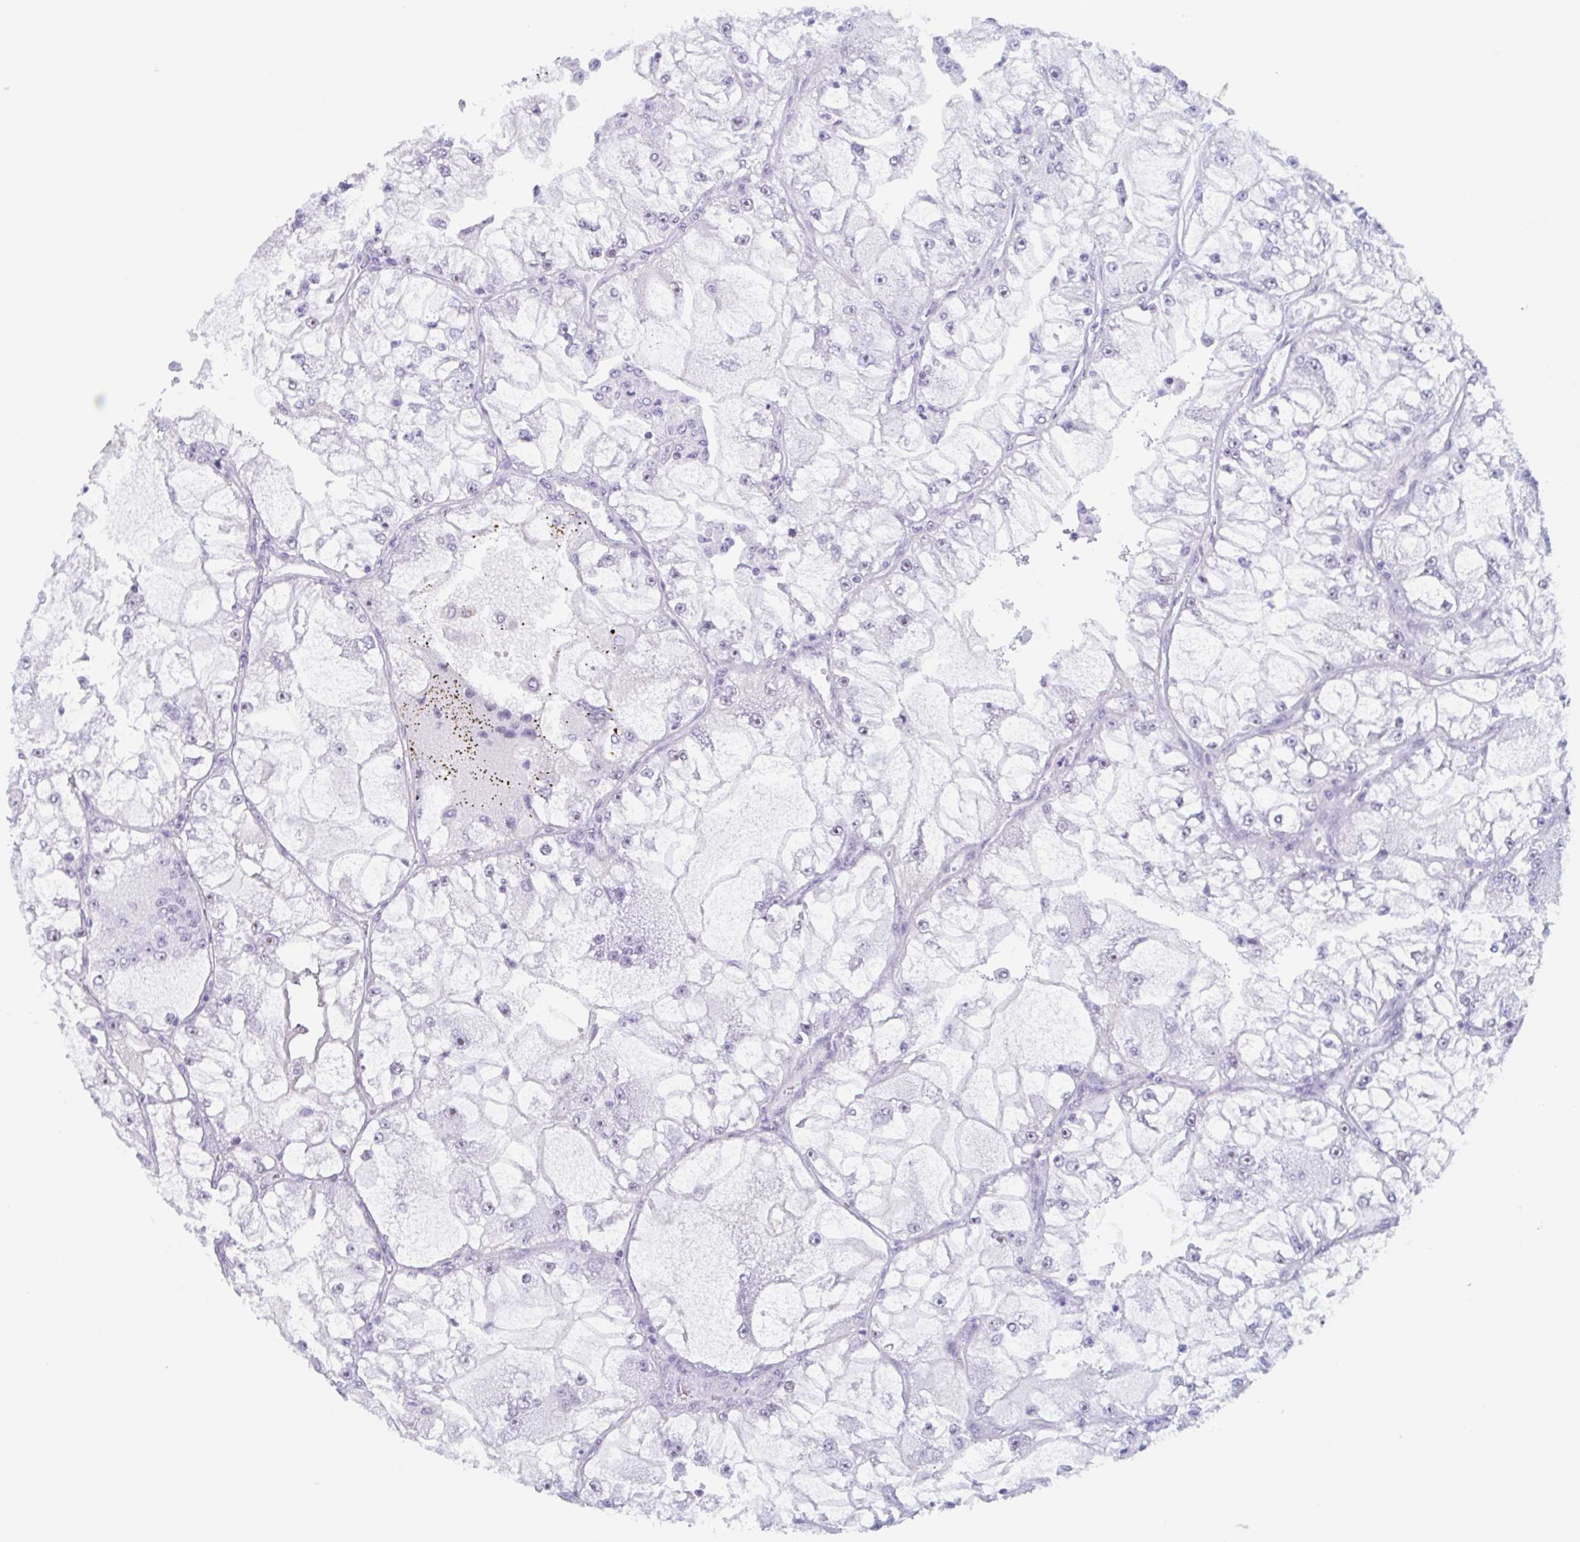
{"staining": {"intensity": "negative", "quantity": "none", "location": "none"}, "tissue": "renal cancer", "cell_type": "Tumor cells", "image_type": "cancer", "snomed": [{"axis": "morphology", "description": "Adenocarcinoma, NOS"}, {"axis": "topography", "description": "Kidney"}], "caption": "IHC image of renal cancer stained for a protein (brown), which demonstrates no staining in tumor cells.", "gene": "LENG9", "patient": {"sex": "female", "age": 72}}